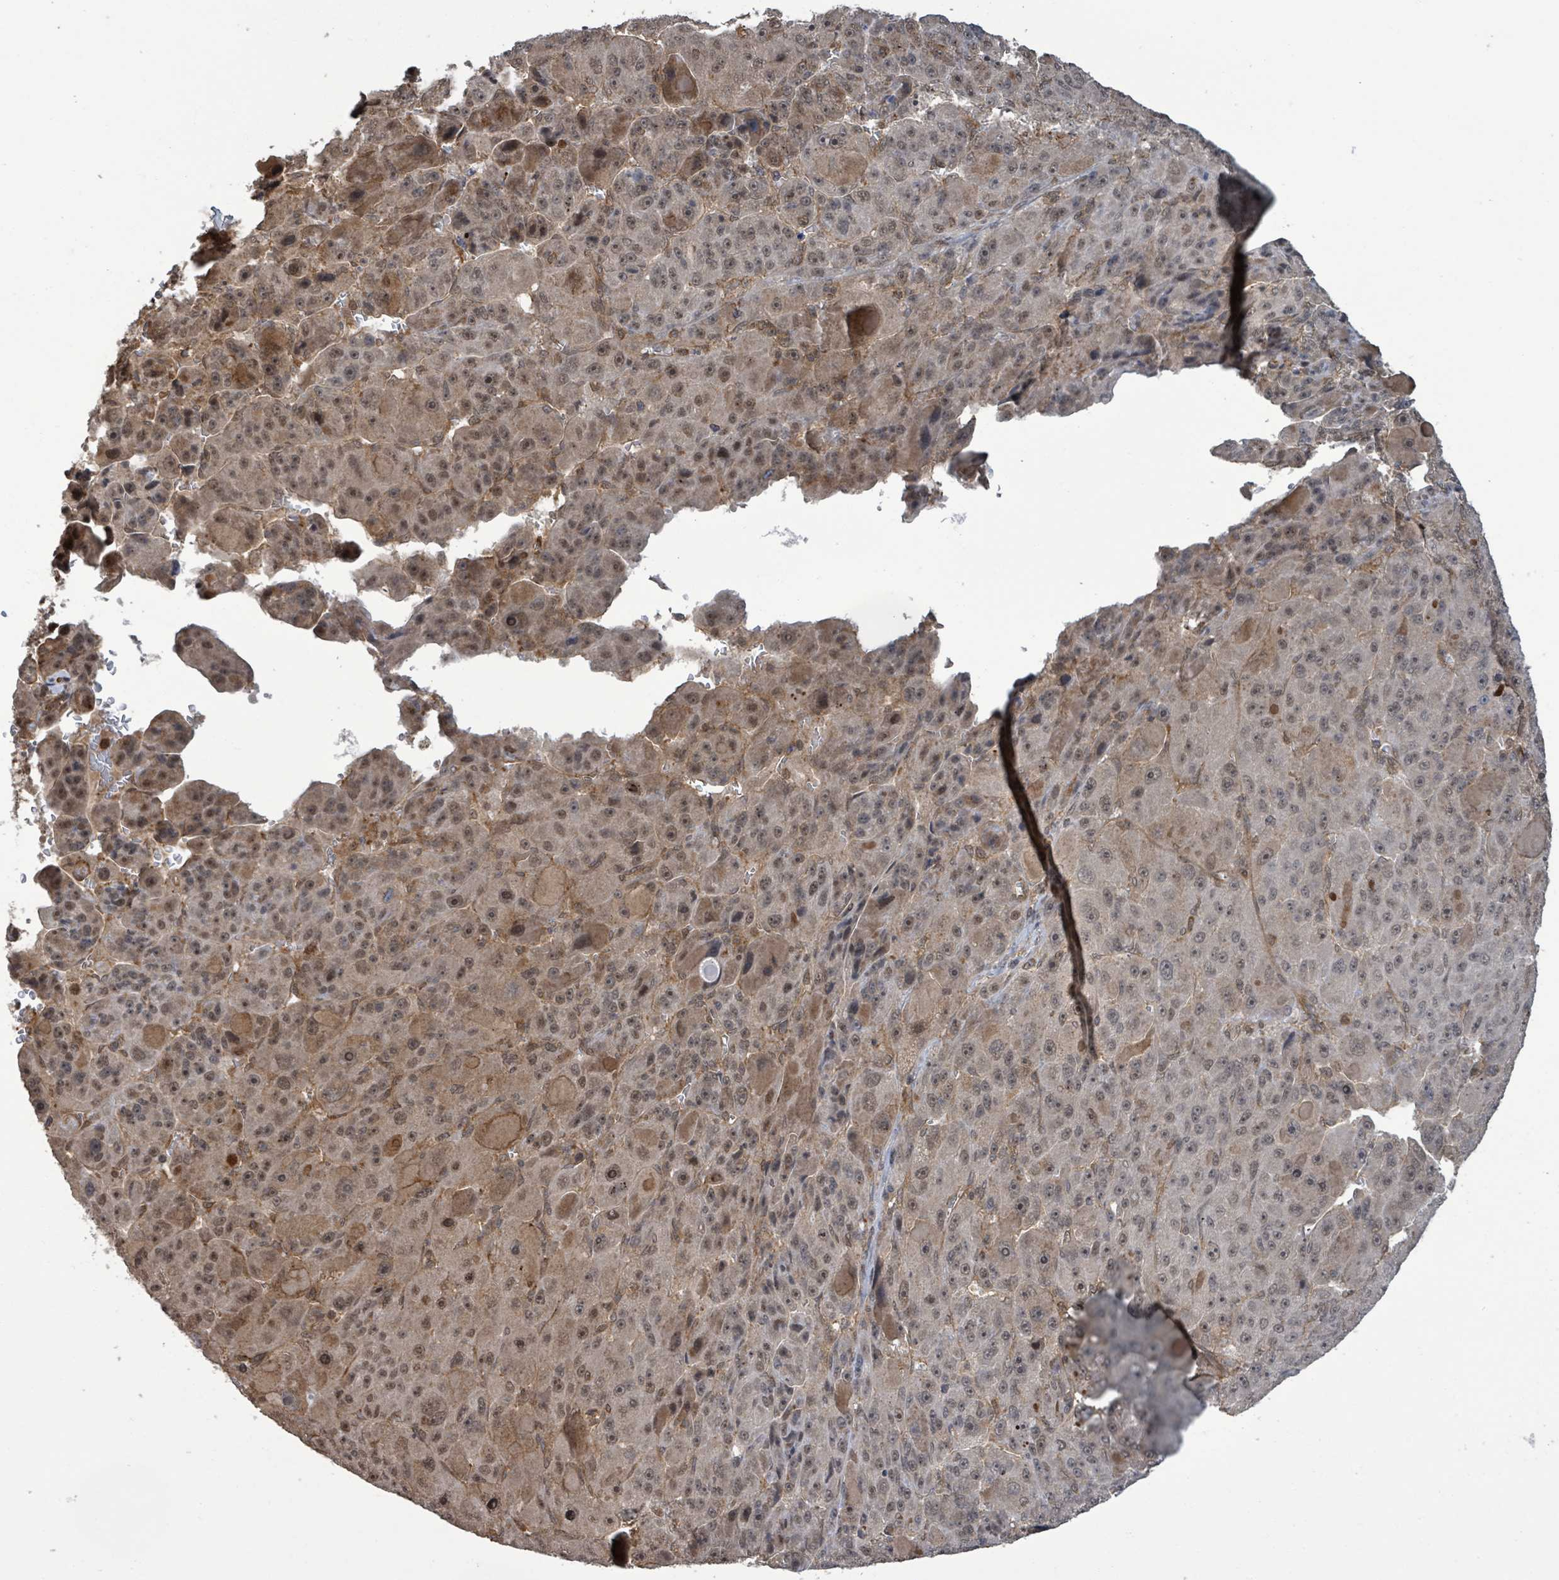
{"staining": {"intensity": "weak", "quantity": "25%-75%", "location": "cytoplasmic/membranous,nuclear"}, "tissue": "liver cancer", "cell_type": "Tumor cells", "image_type": "cancer", "snomed": [{"axis": "morphology", "description": "Carcinoma, Hepatocellular, NOS"}, {"axis": "topography", "description": "Liver"}], "caption": "Immunohistochemical staining of human liver cancer reveals weak cytoplasmic/membranous and nuclear protein positivity in approximately 25%-75% of tumor cells.", "gene": "KLC1", "patient": {"sex": "male", "age": 76}}